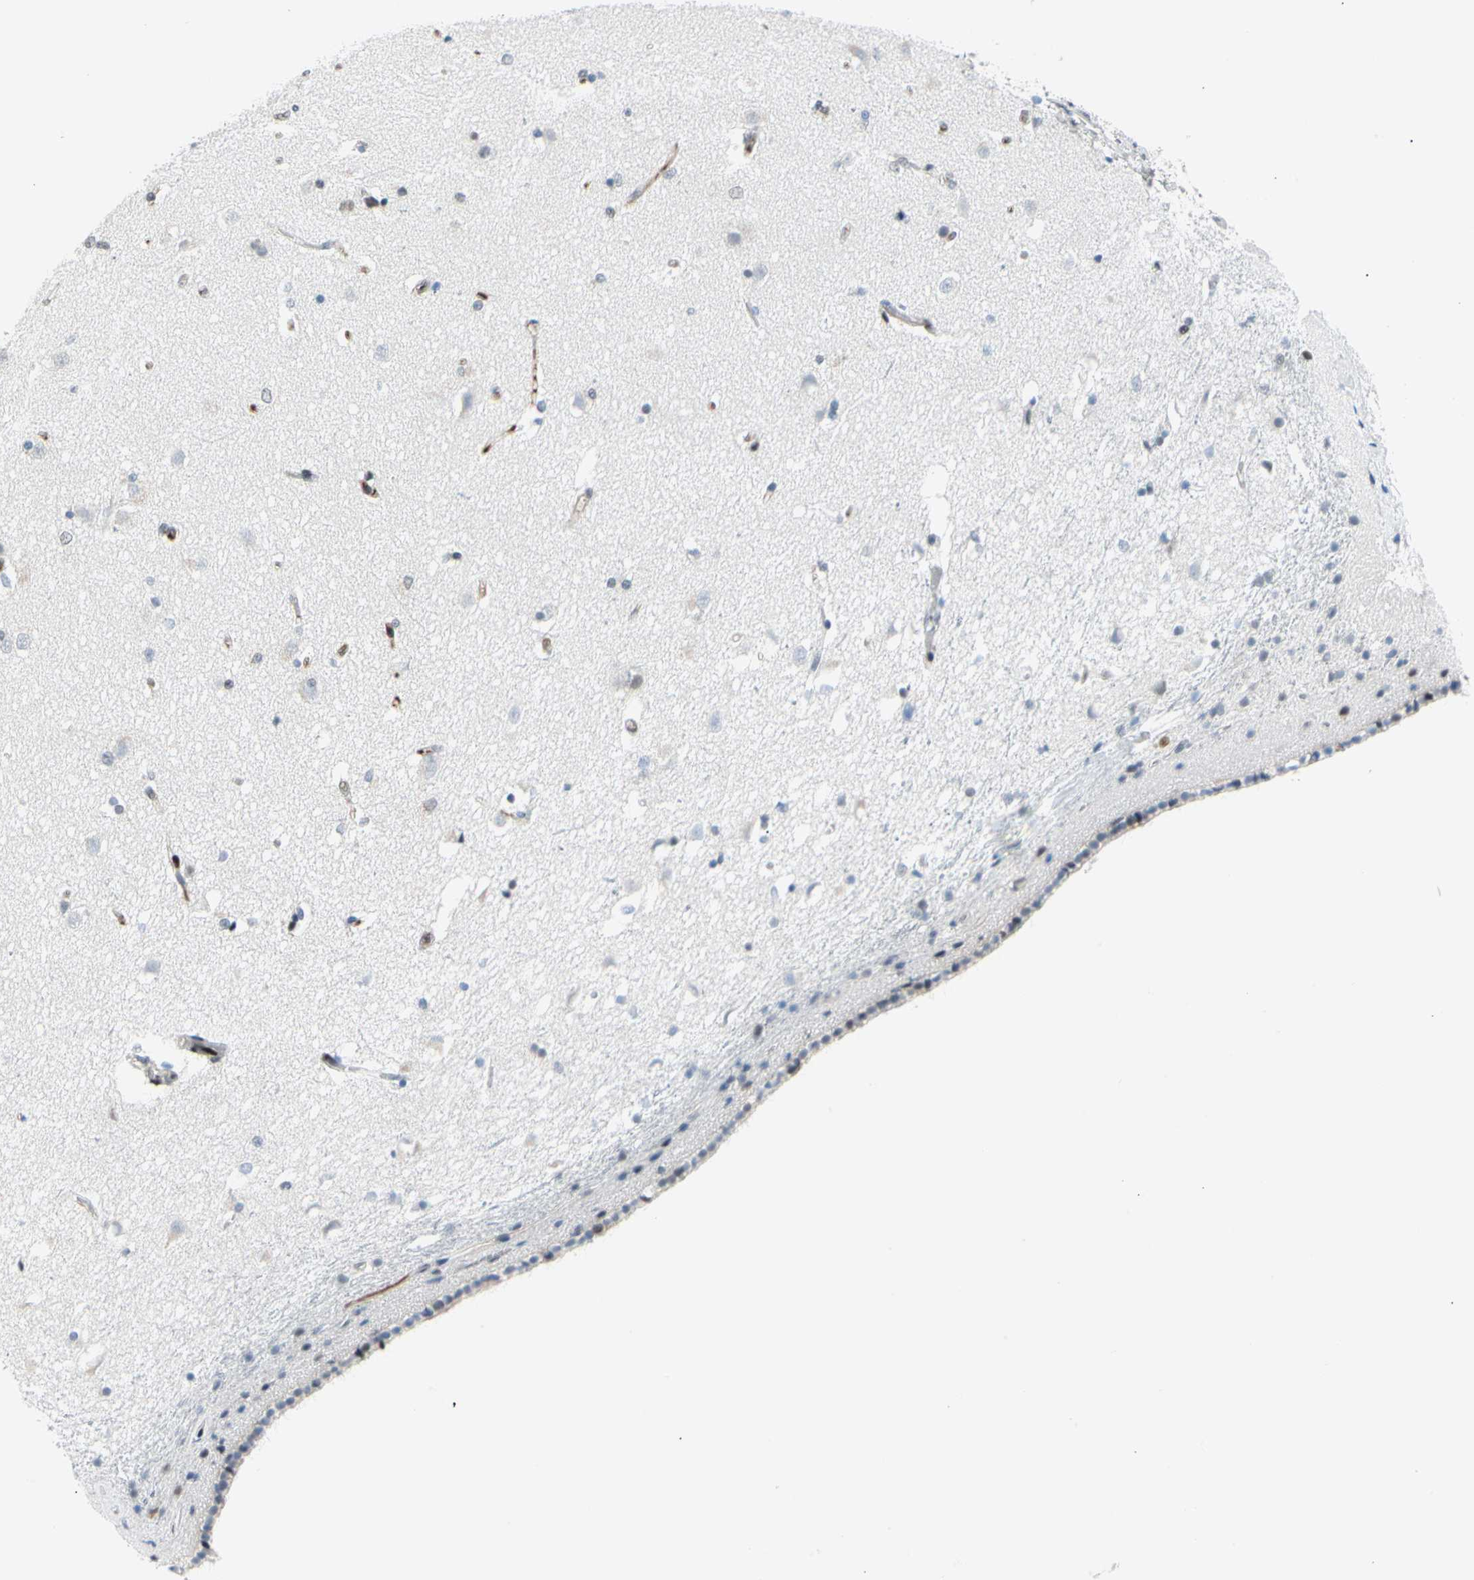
{"staining": {"intensity": "weak", "quantity": "25%-75%", "location": "nuclear"}, "tissue": "caudate", "cell_type": "Glial cells", "image_type": "normal", "snomed": [{"axis": "morphology", "description": "Normal tissue, NOS"}, {"axis": "topography", "description": "Lateral ventricle wall"}], "caption": "Immunohistochemistry photomicrograph of normal caudate: human caudate stained using immunohistochemistry (IHC) exhibits low levels of weak protein expression localized specifically in the nuclear of glial cells, appearing as a nuclear brown color.", "gene": "FOXO3", "patient": {"sex": "female", "age": 19}}